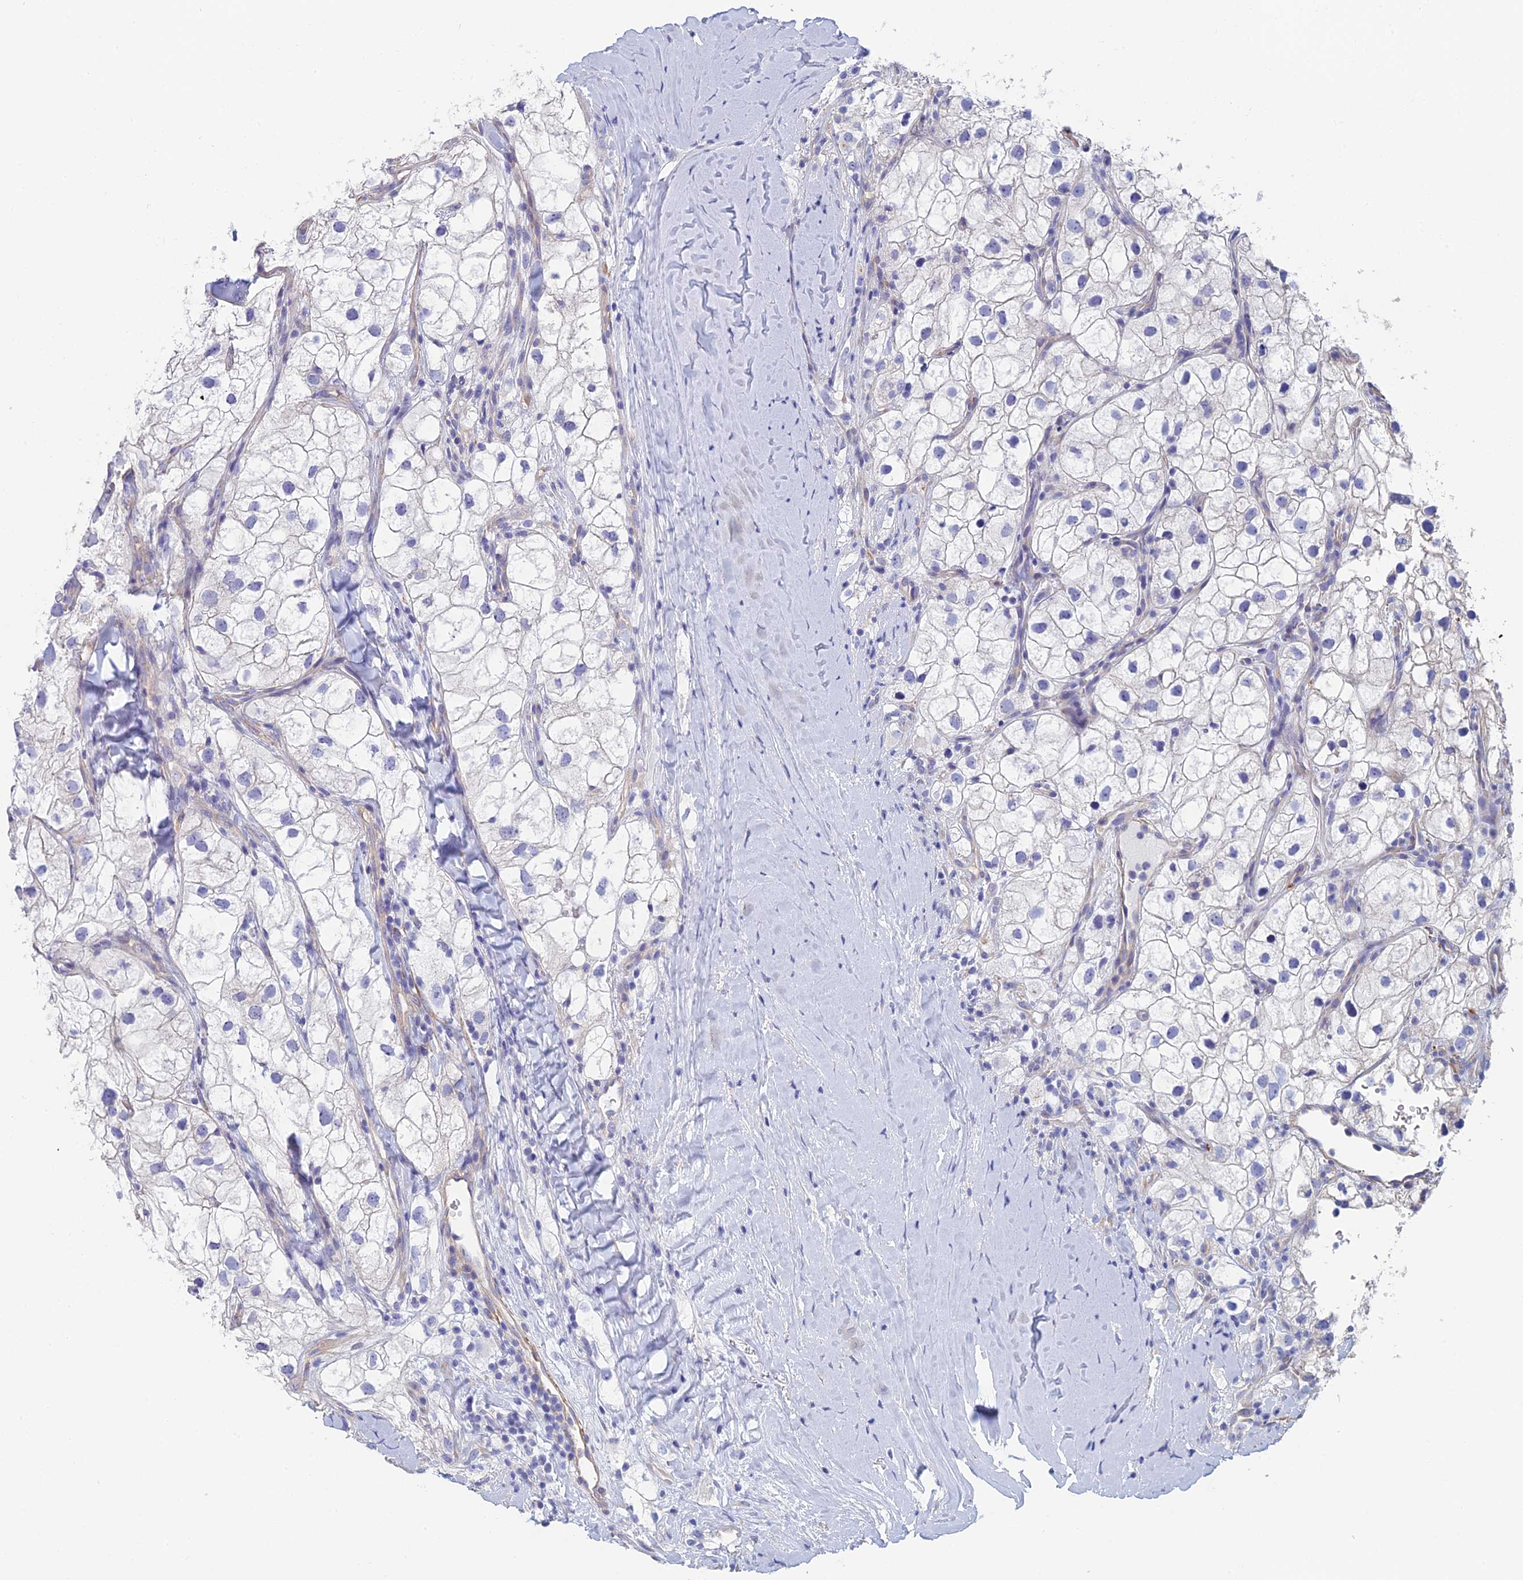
{"staining": {"intensity": "negative", "quantity": "none", "location": "none"}, "tissue": "renal cancer", "cell_type": "Tumor cells", "image_type": "cancer", "snomed": [{"axis": "morphology", "description": "Adenocarcinoma, NOS"}, {"axis": "topography", "description": "Kidney"}], "caption": "Immunohistochemistry (IHC) photomicrograph of neoplastic tissue: renal adenocarcinoma stained with DAB (3,3'-diaminobenzidine) demonstrates no significant protein expression in tumor cells.", "gene": "PCDHA5", "patient": {"sex": "male", "age": 59}}